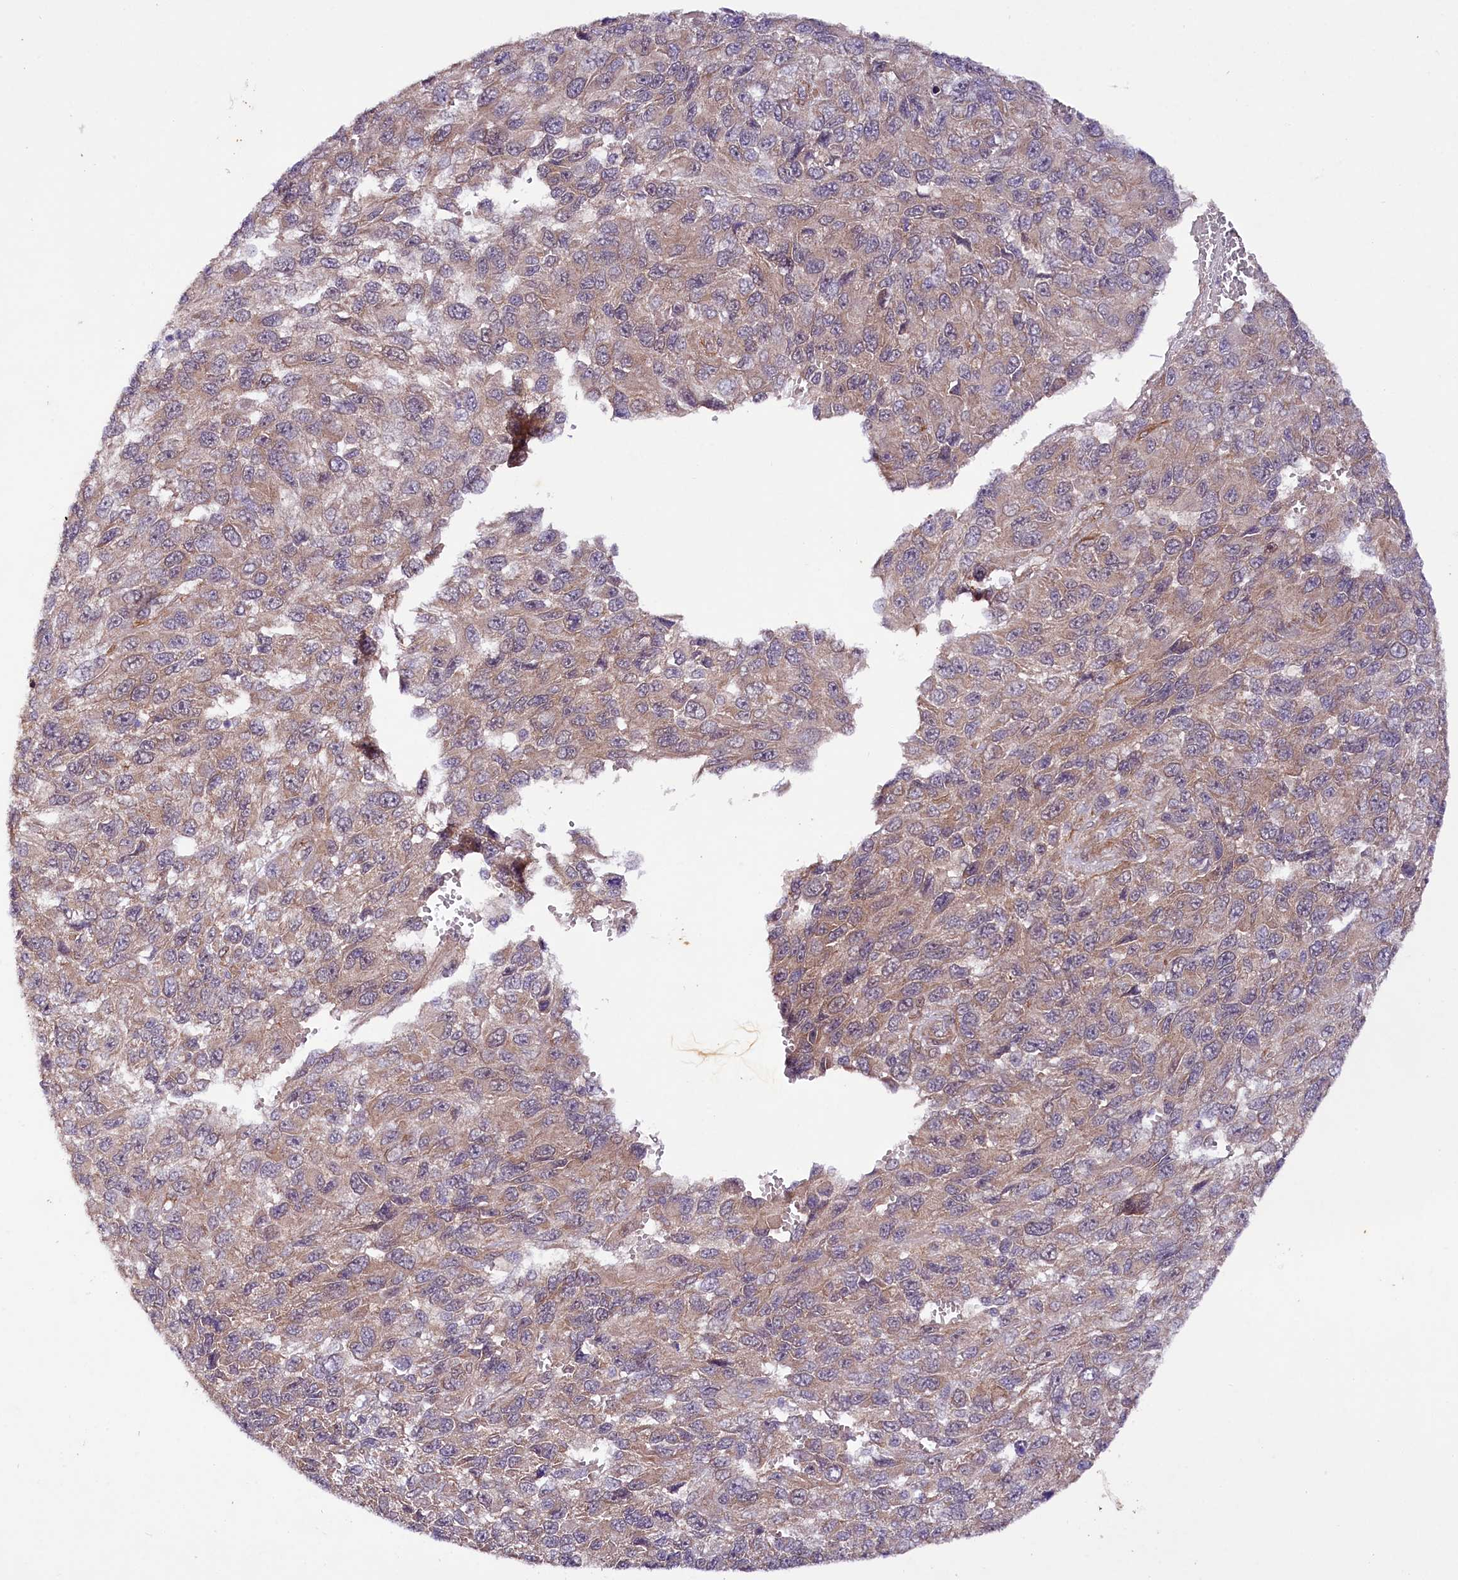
{"staining": {"intensity": "moderate", "quantity": ">75%", "location": "cytoplasmic/membranous,nuclear"}, "tissue": "melanoma", "cell_type": "Tumor cells", "image_type": "cancer", "snomed": [{"axis": "morphology", "description": "Normal tissue, NOS"}, {"axis": "morphology", "description": "Malignant melanoma, NOS"}, {"axis": "topography", "description": "Skin"}], "caption": "Malignant melanoma stained with immunohistochemistry reveals moderate cytoplasmic/membranous and nuclear expression in about >75% of tumor cells.", "gene": "PHLDB1", "patient": {"sex": "female", "age": 96}}